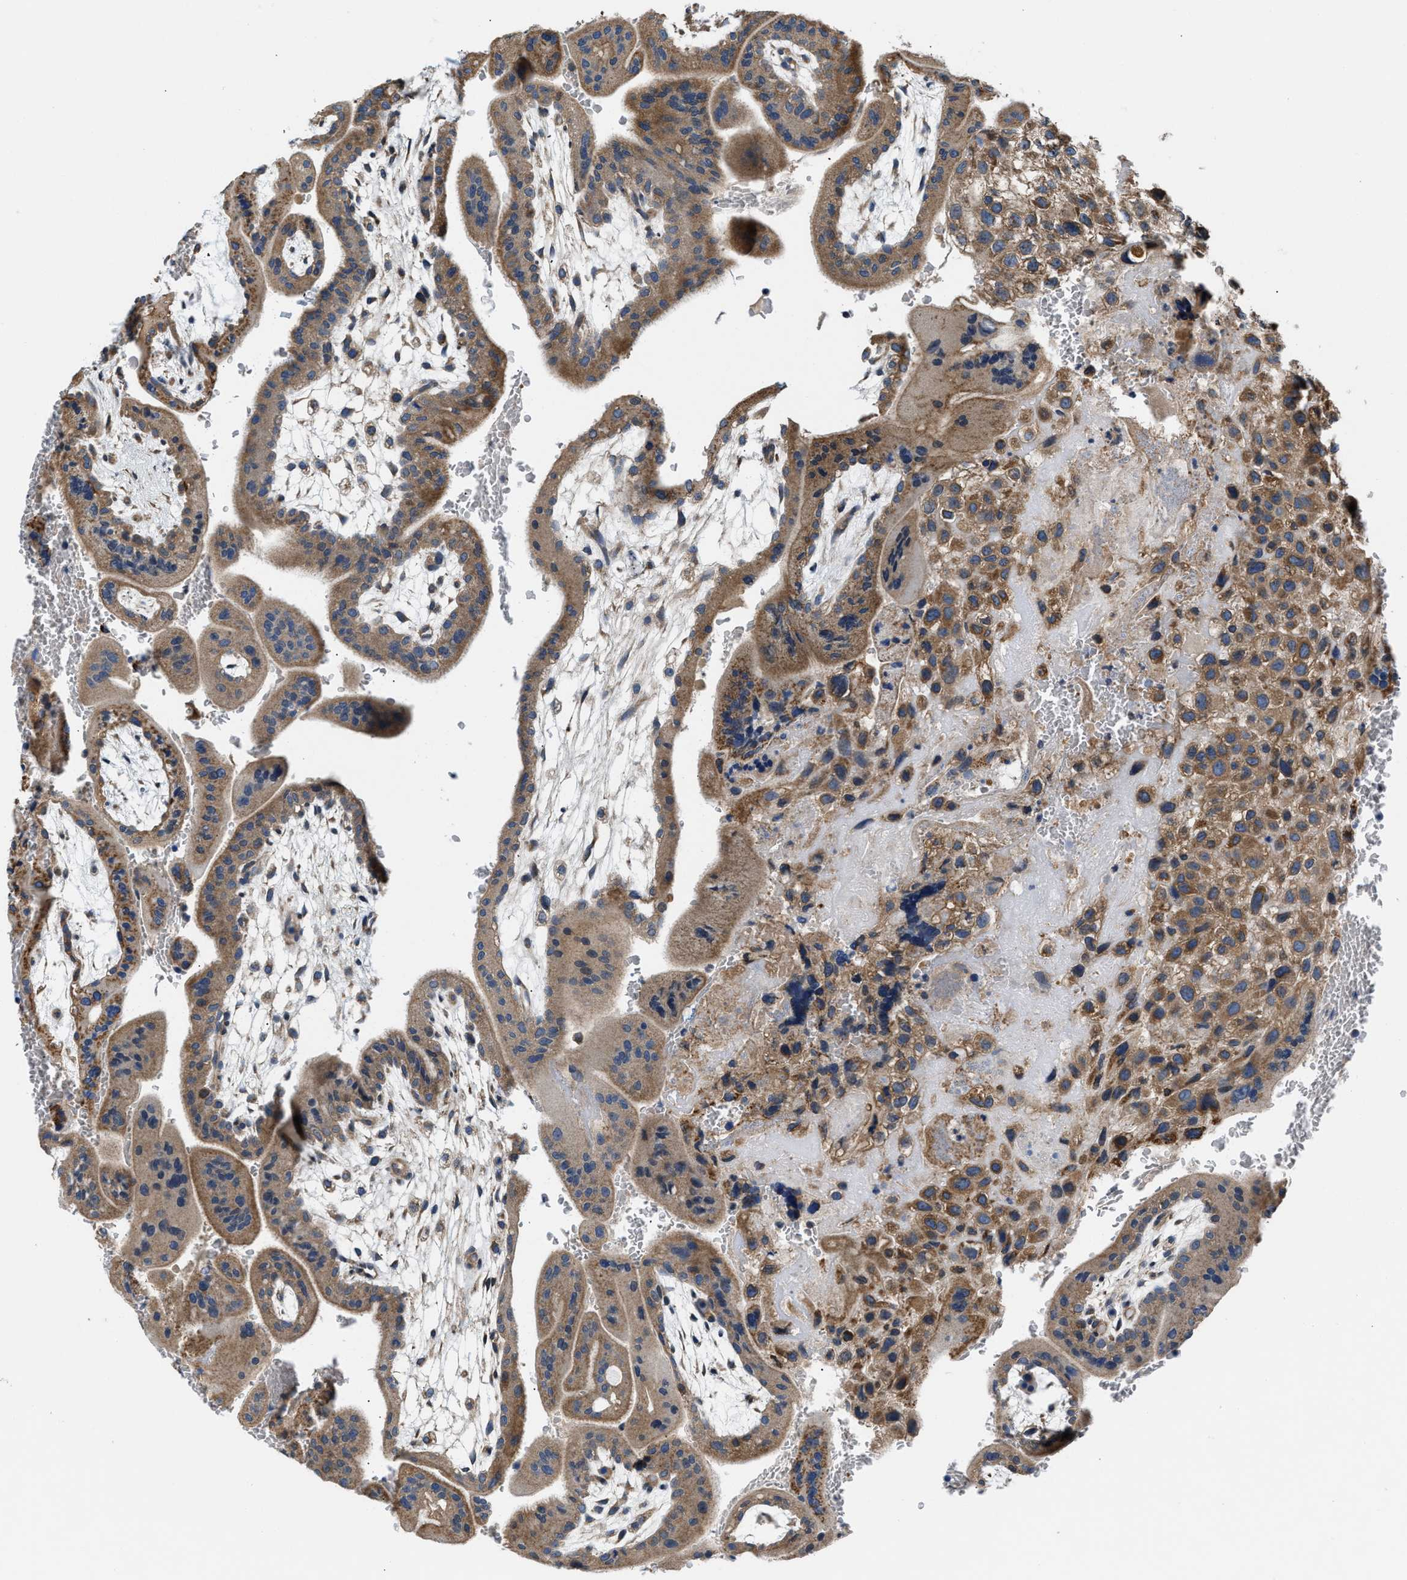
{"staining": {"intensity": "moderate", "quantity": ">75%", "location": "cytoplasmic/membranous"}, "tissue": "placenta", "cell_type": "Decidual cells", "image_type": "normal", "snomed": [{"axis": "morphology", "description": "Normal tissue, NOS"}, {"axis": "topography", "description": "Placenta"}], "caption": "Placenta stained with DAB (3,3'-diaminobenzidine) immunohistochemistry (IHC) demonstrates medium levels of moderate cytoplasmic/membranous expression in approximately >75% of decidual cells. (IHC, brightfield microscopy, high magnification).", "gene": "CEP128", "patient": {"sex": "female", "age": 35}}